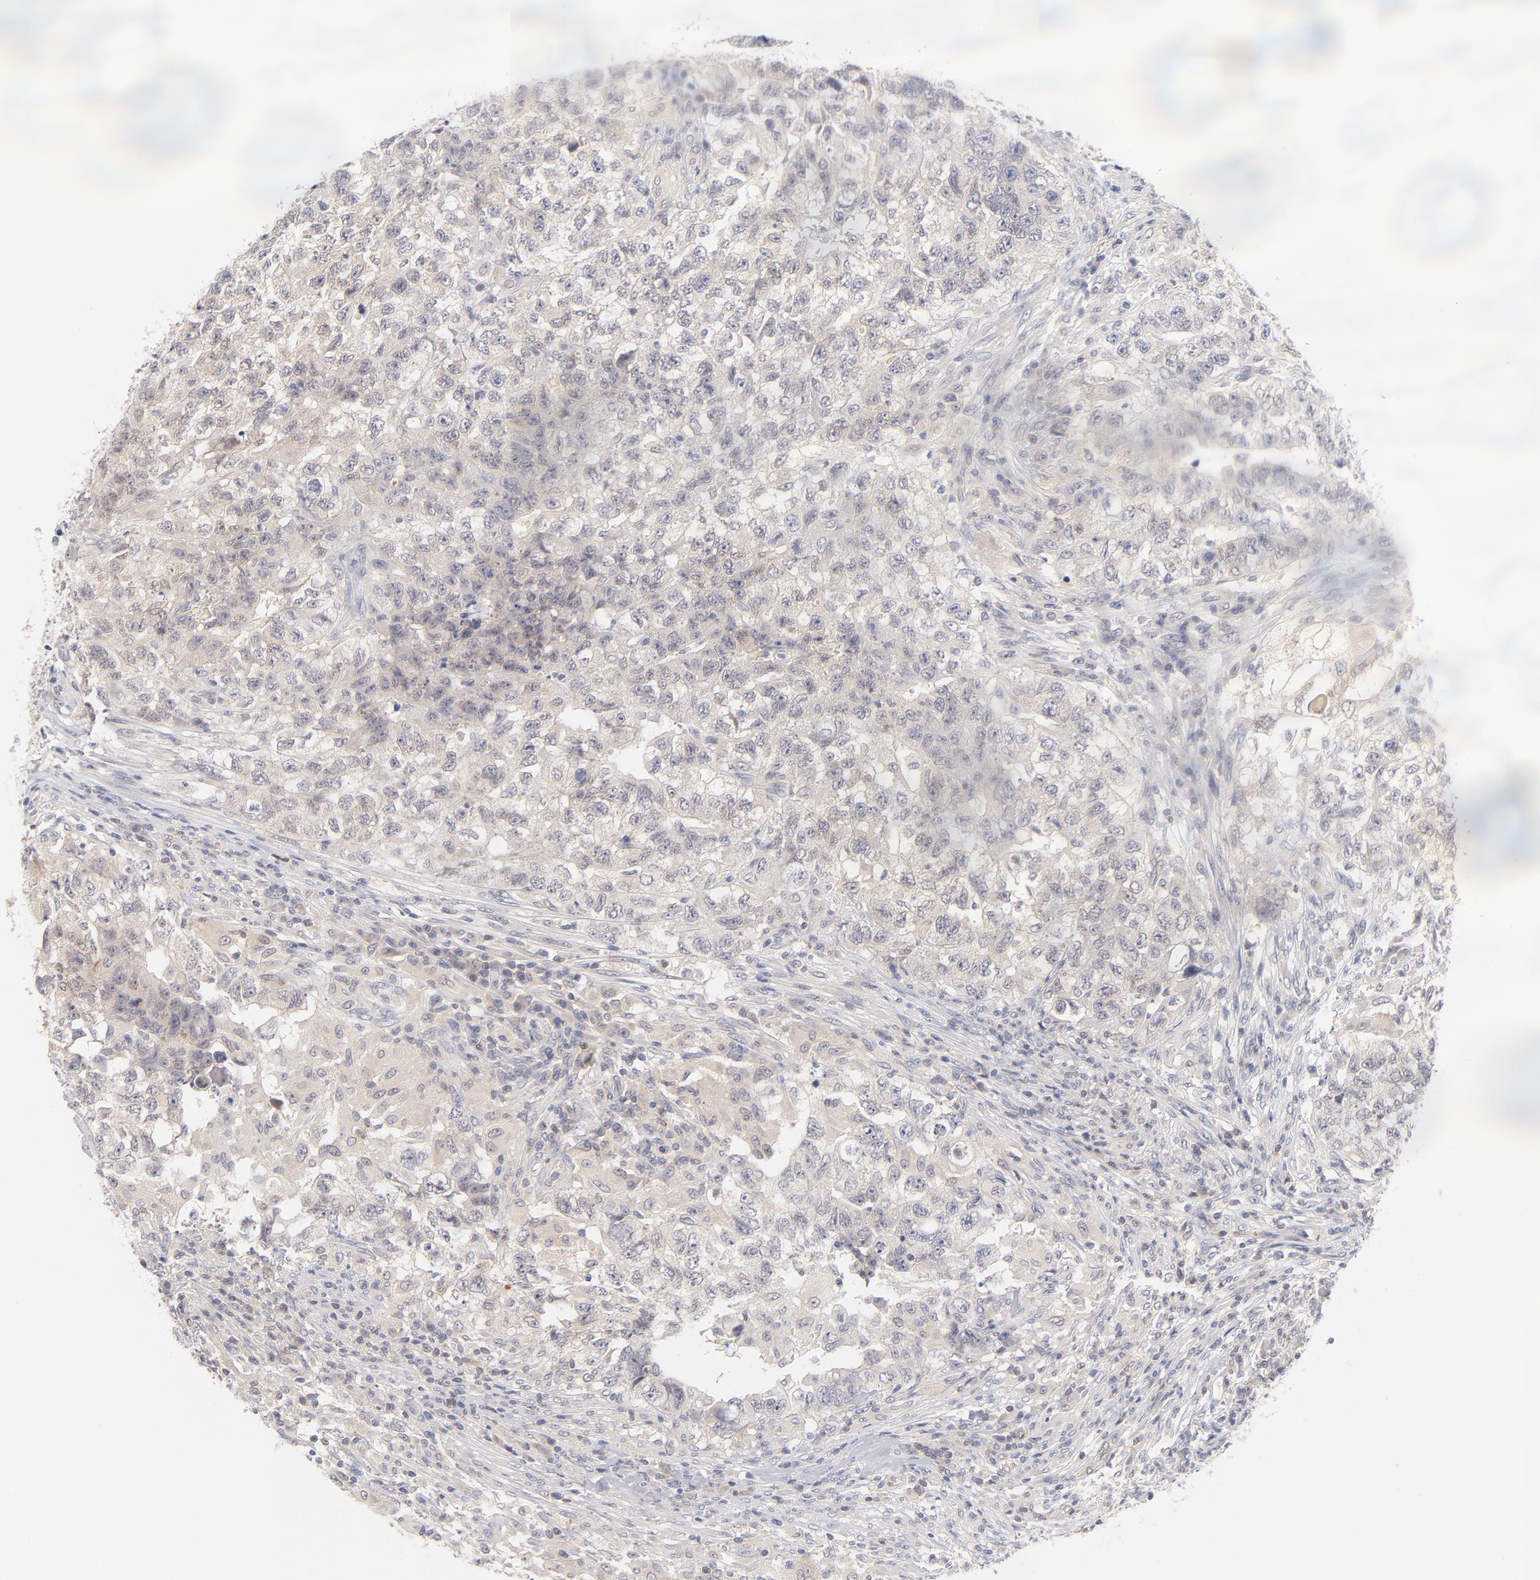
{"staining": {"intensity": "weak", "quantity": "<25%", "location": "cytoplasmic/membranous"}, "tissue": "testis cancer", "cell_type": "Tumor cells", "image_type": "cancer", "snomed": [{"axis": "morphology", "description": "Carcinoma, Embryonal, NOS"}, {"axis": "topography", "description": "Testis"}], "caption": "Immunohistochemistry (IHC) of embryonal carcinoma (testis) exhibits no positivity in tumor cells.", "gene": "CASP6", "patient": {"sex": "male", "age": 21}}